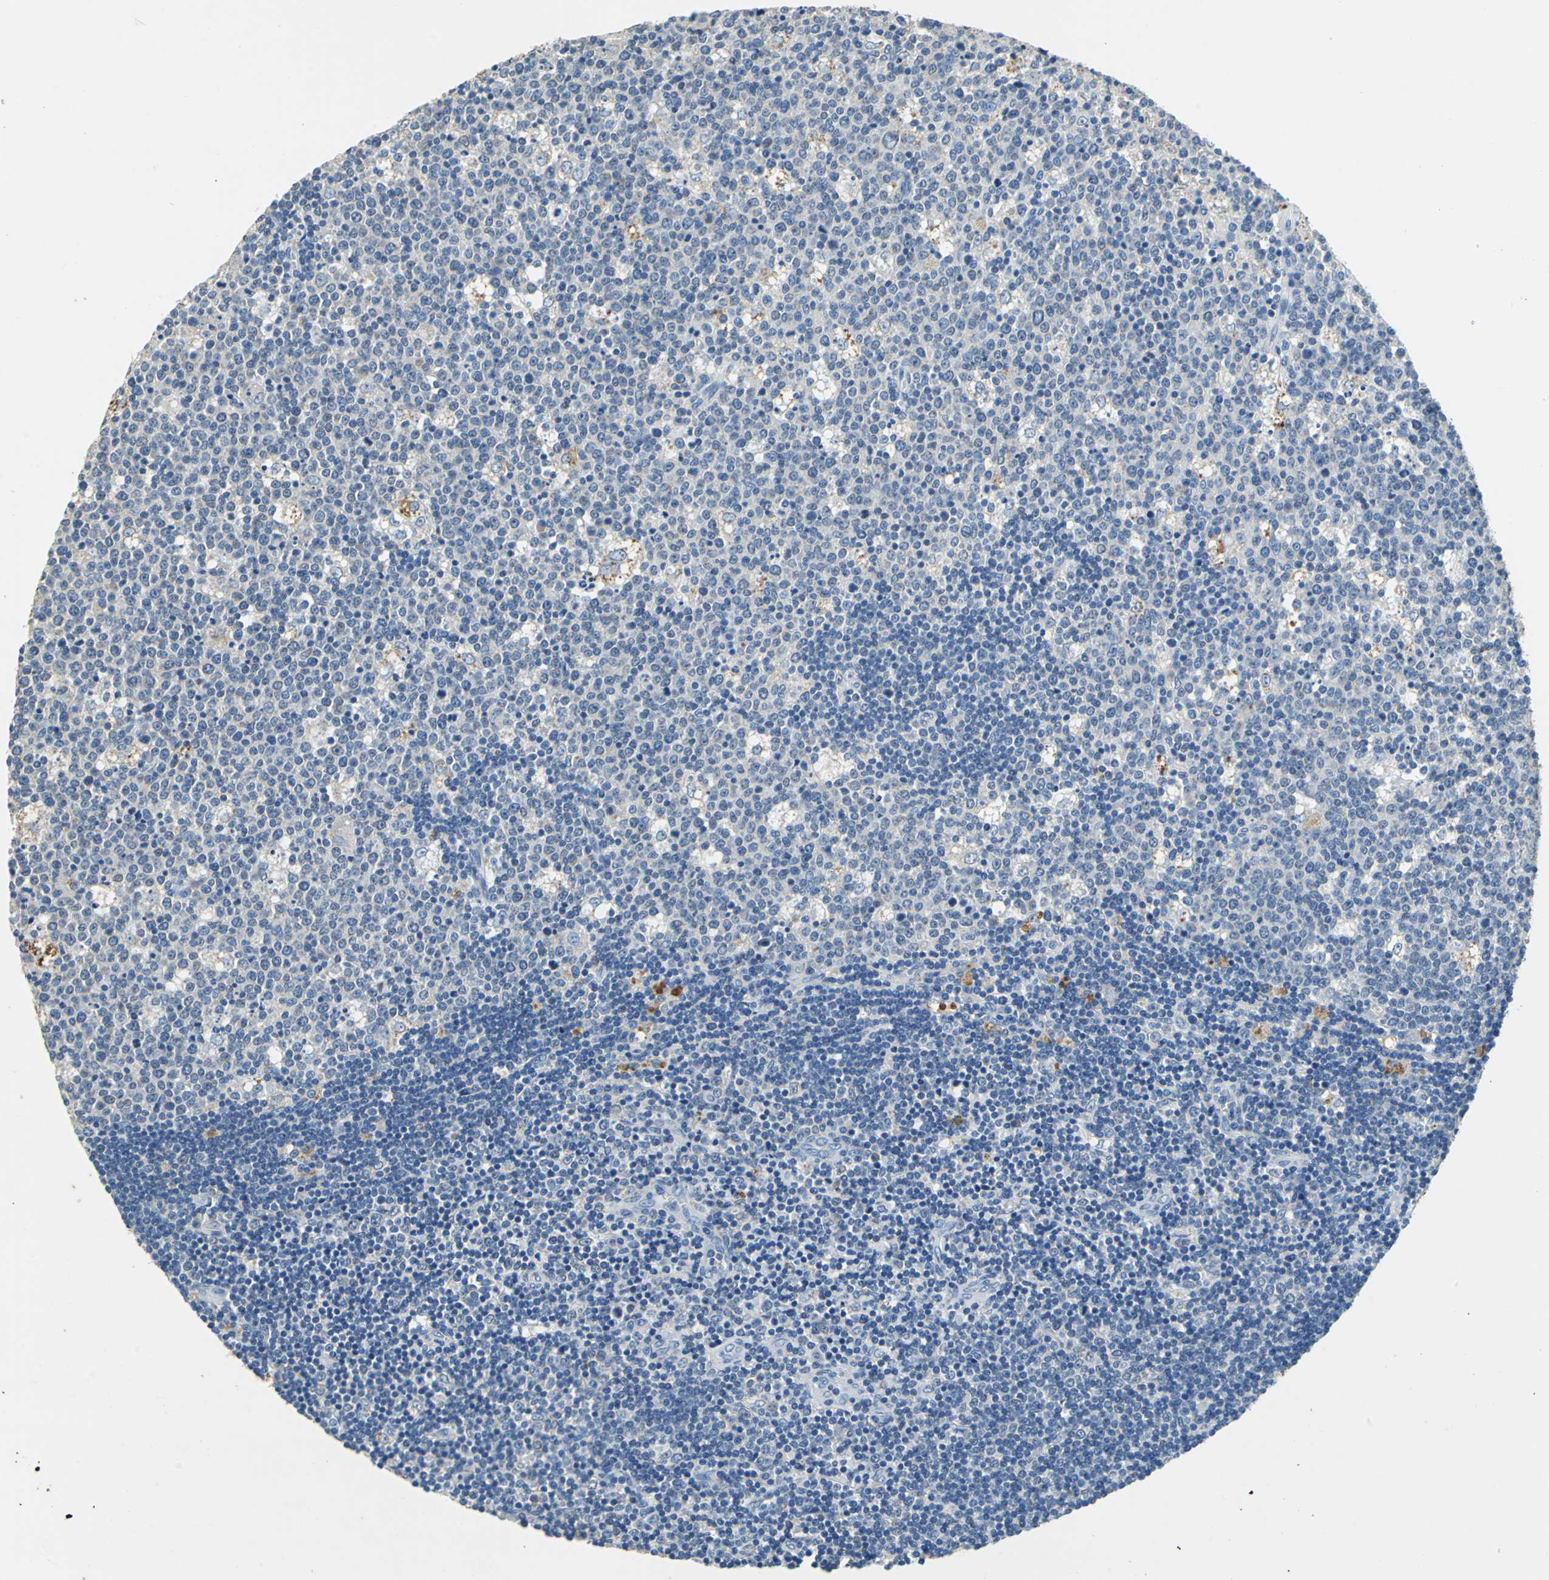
{"staining": {"intensity": "negative", "quantity": "none", "location": "none"}, "tissue": "lymph node", "cell_type": "Germinal center cells", "image_type": "normal", "snomed": [{"axis": "morphology", "description": "Normal tissue, NOS"}, {"axis": "topography", "description": "Lymph node"}, {"axis": "topography", "description": "Salivary gland"}], "caption": "The micrograph reveals no significant expression in germinal center cells of lymph node. (Stains: DAB (3,3'-diaminobenzidine) immunohistochemistry (IHC) with hematoxylin counter stain, Microscopy: brightfield microscopy at high magnification).", "gene": "TEX264", "patient": {"sex": "male", "age": 8}}